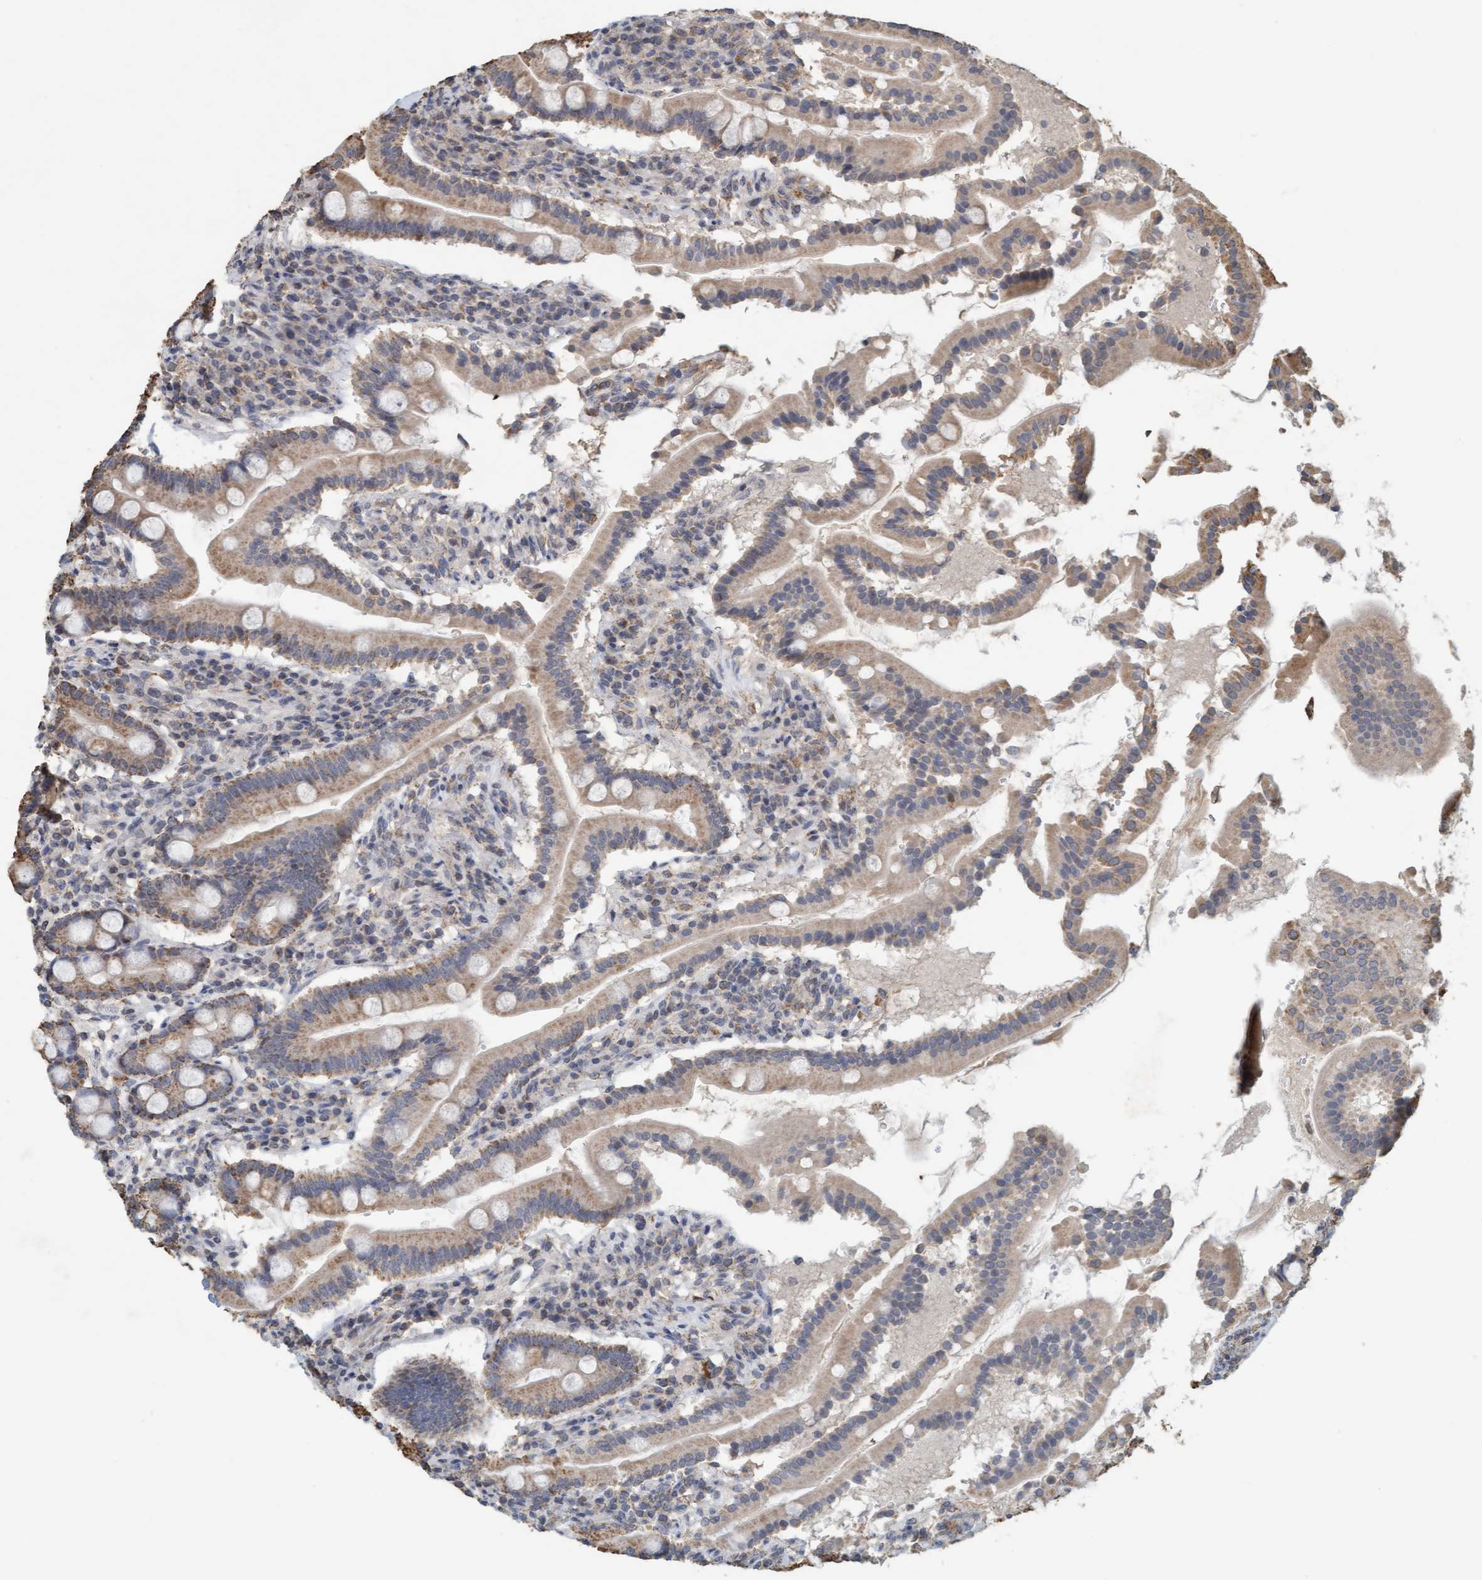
{"staining": {"intensity": "weak", "quantity": "25%-75%", "location": "cytoplasmic/membranous"}, "tissue": "duodenum", "cell_type": "Glandular cells", "image_type": "normal", "snomed": [{"axis": "morphology", "description": "Normal tissue, NOS"}, {"axis": "topography", "description": "Duodenum"}], "caption": "The micrograph shows immunohistochemical staining of unremarkable duodenum. There is weak cytoplasmic/membranous expression is present in approximately 25%-75% of glandular cells. Using DAB (brown) and hematoxylin (blue) stains, captured at high magnification using brightfield microscopy.", "gene": "VSIG8", "patient": {"sex": "male", "age": 50}}